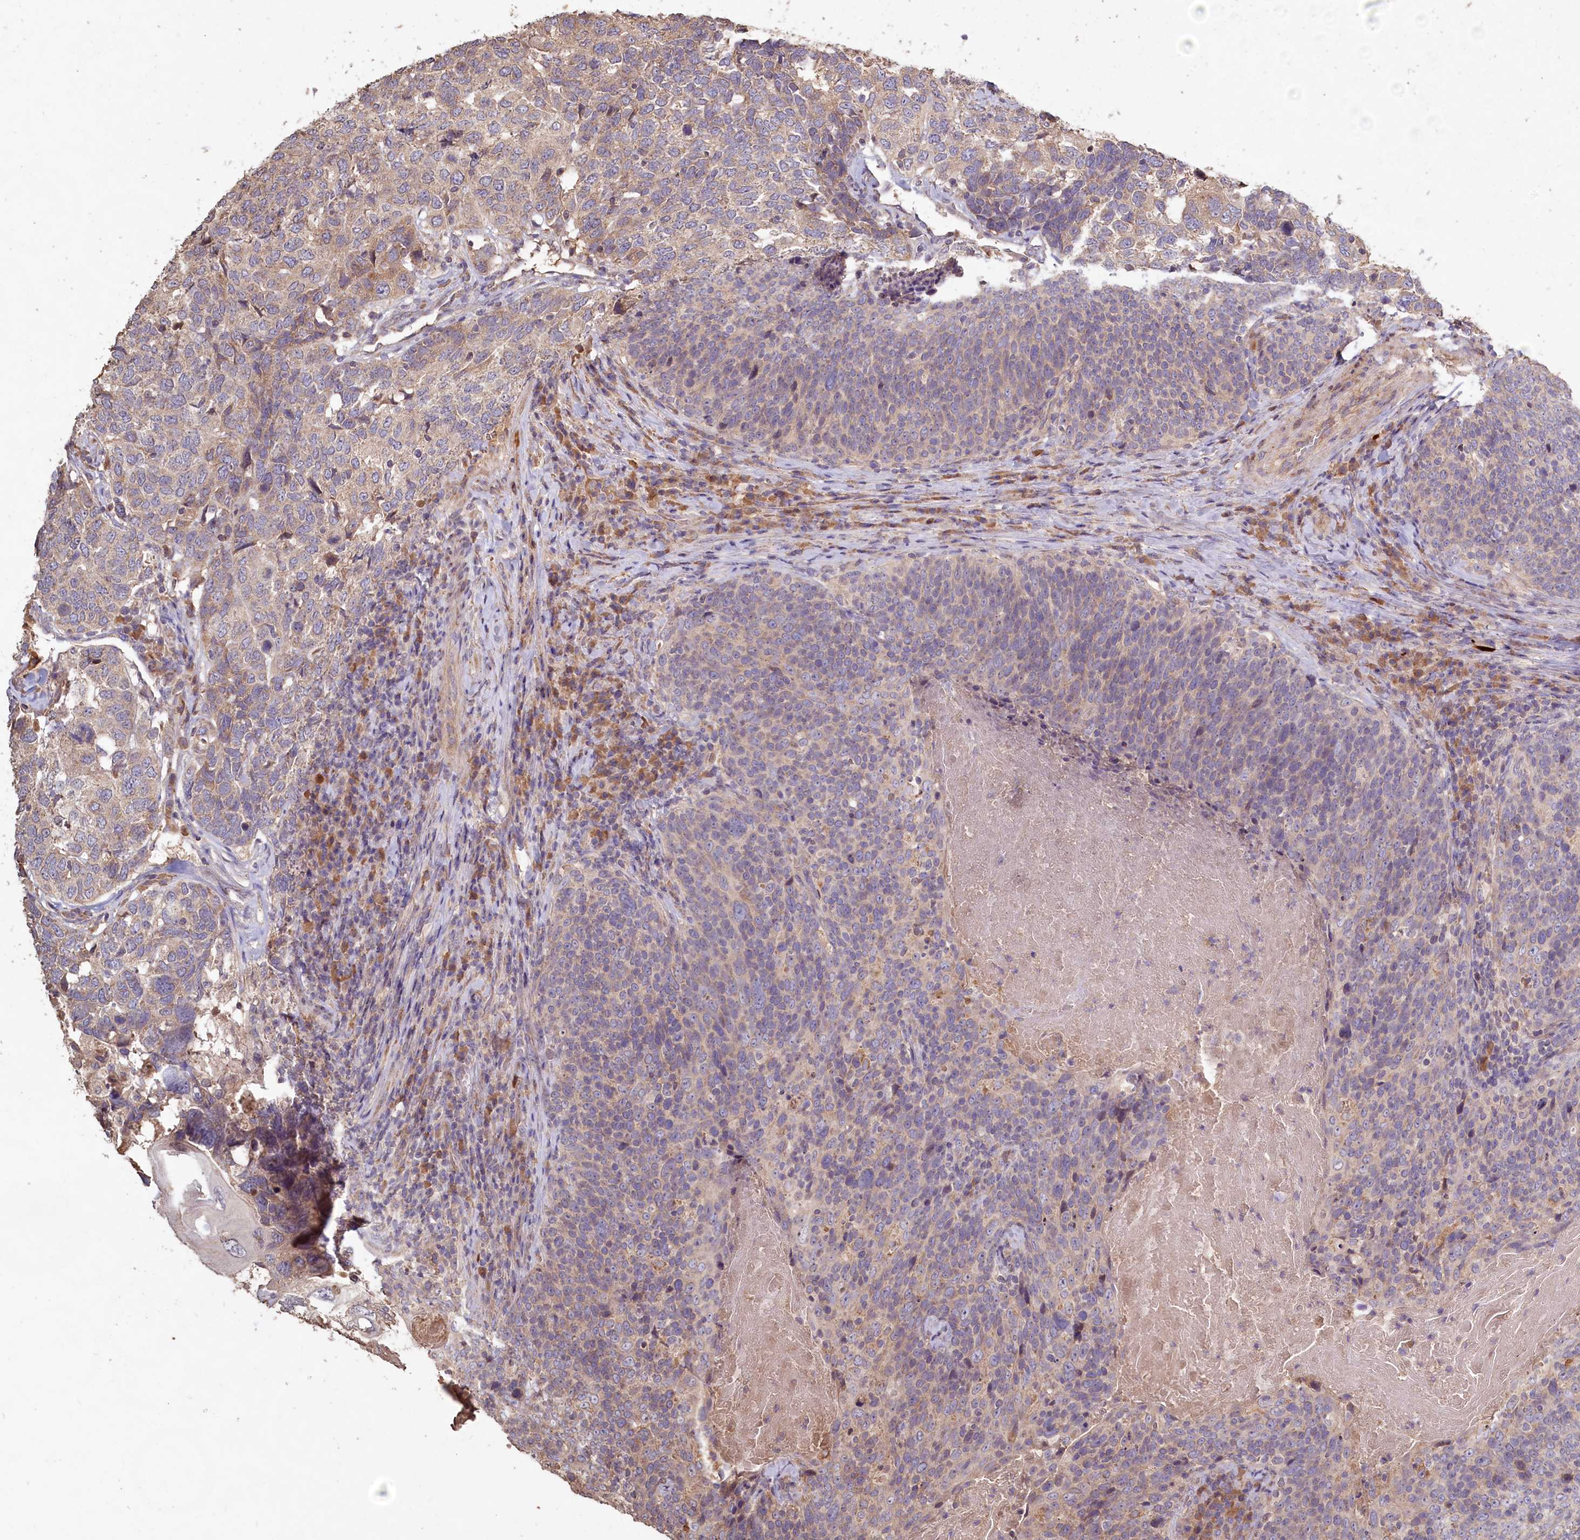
{"staining": {"intensity": "weak", "quantity": "25%-75%", "location": "cytoplasmic/membranous"}, "tissue": "head and neck cancer", "cell_type": "Tumor cells", "image_type": "cancer", "snomed": [{"axis": "morphology", "description": "Squamous cell carcinoma, NOS"}, {"axis": "morphology", "description": "Squamous cell carcinoma, metastatic, NOS"}, {"axis": "topography", "description": "Lymph node"}, {"axis": "topography", "description": "Head-Neck"}], "caption": "Immunohistochemical staining of head and neck cancer displays low levels of weak cytoplasmic/membranous positivity in about 25%-75% of tumor cells. The protein is shown in brown color, while the nuclei are stained blue.", "gene": "FUNDC1", "patient": {"sex": "male", "age": 62}}